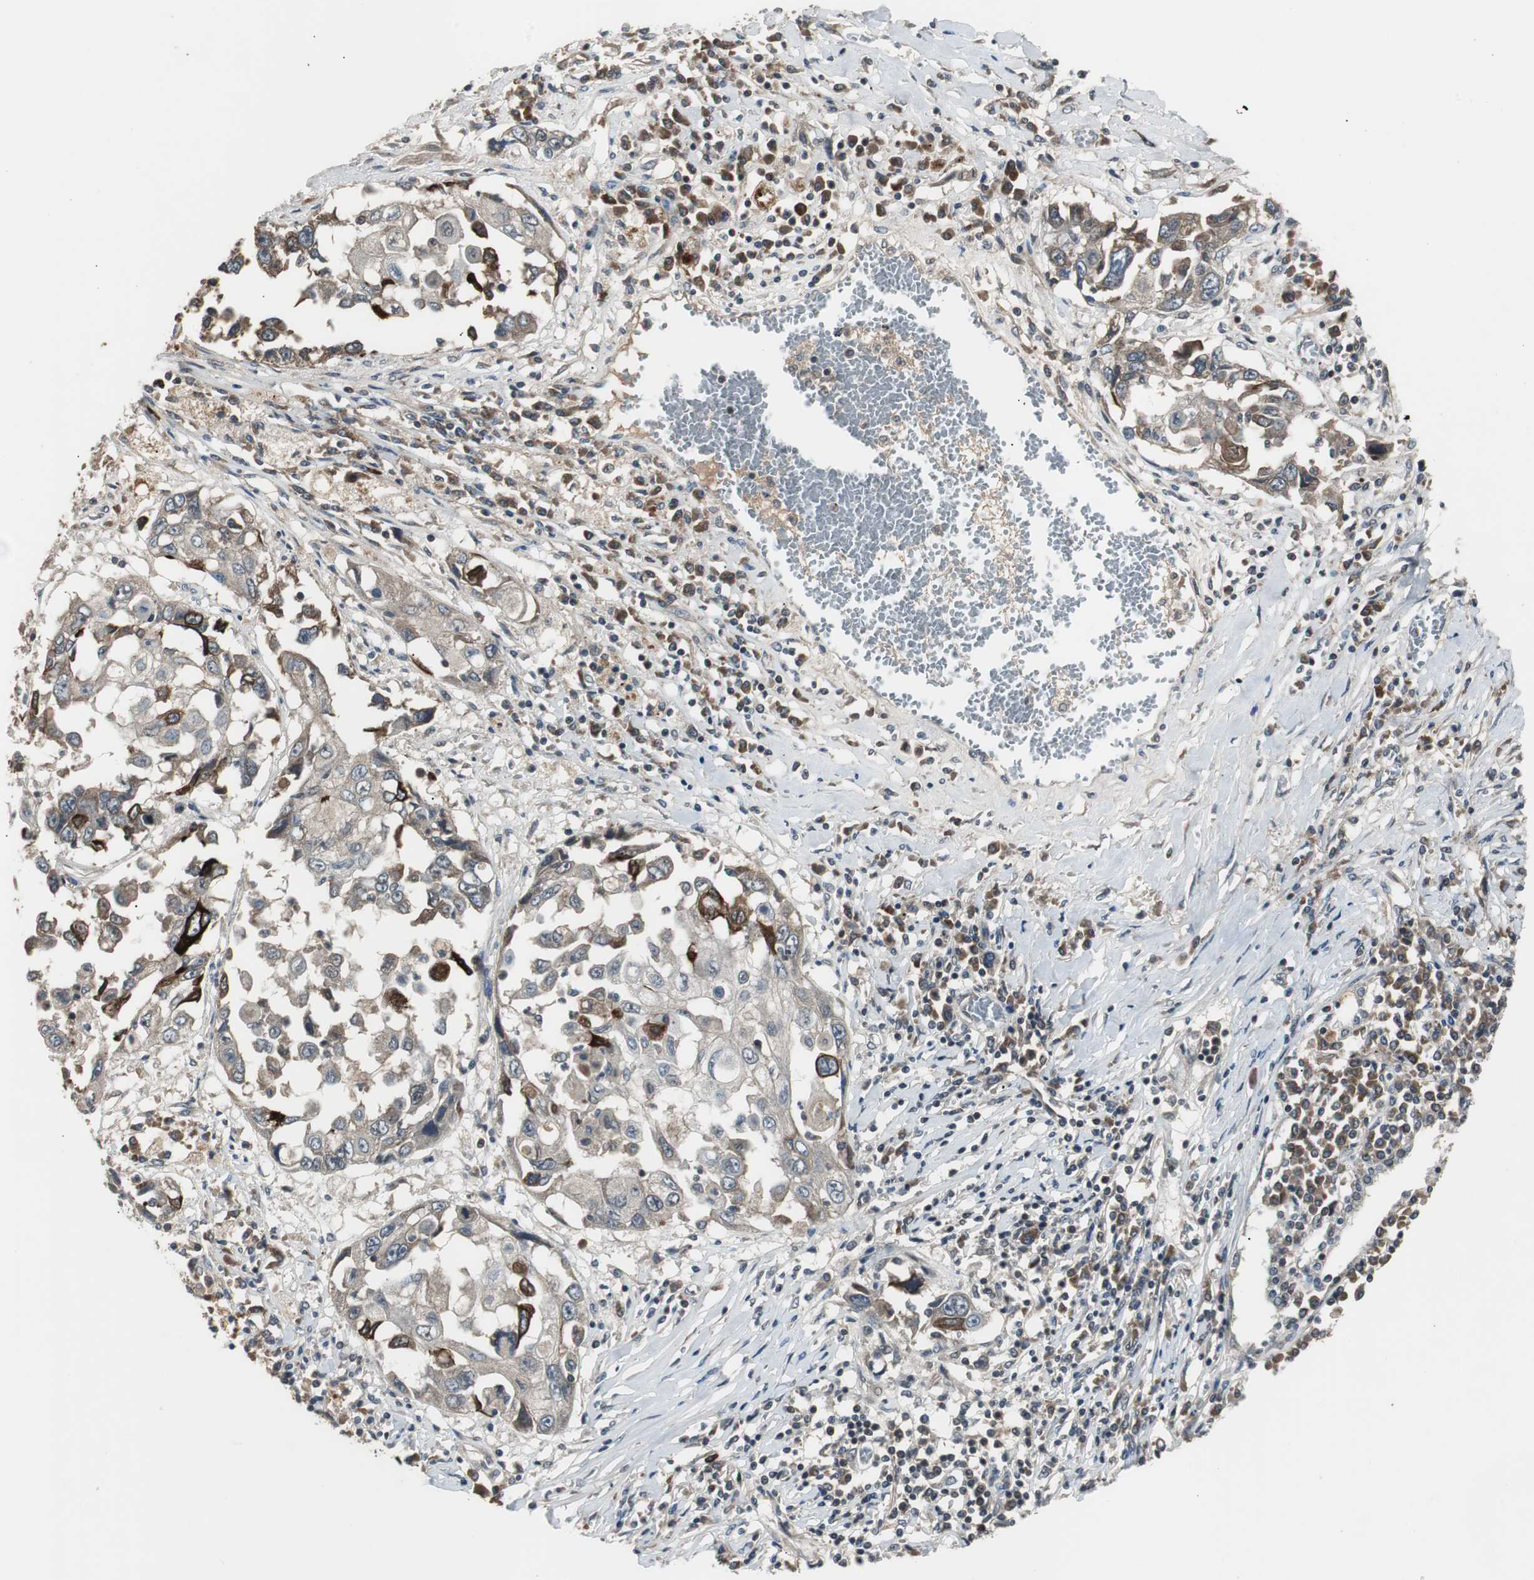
{"staining": {"intensity": "weak", "quantity": ">75%", "location": "cytoplasmic/membranous"}, "tissue": "lung cancer", "cell_type": "Tumor cells", "image_type": "cancer", "snomed": [{"axis": "morphology", "description": "Squamous cell carcinoma, NOS"}, {"axis": "topography", "description": "Lung"}], "caption": "Lung cancer stained with IHC displays weak cytoplasmic/membranous staining in approximately >75% of tumor cells.", "gene": "ZMPSTE24", "patient": {"sex": "male", "age": 71}}